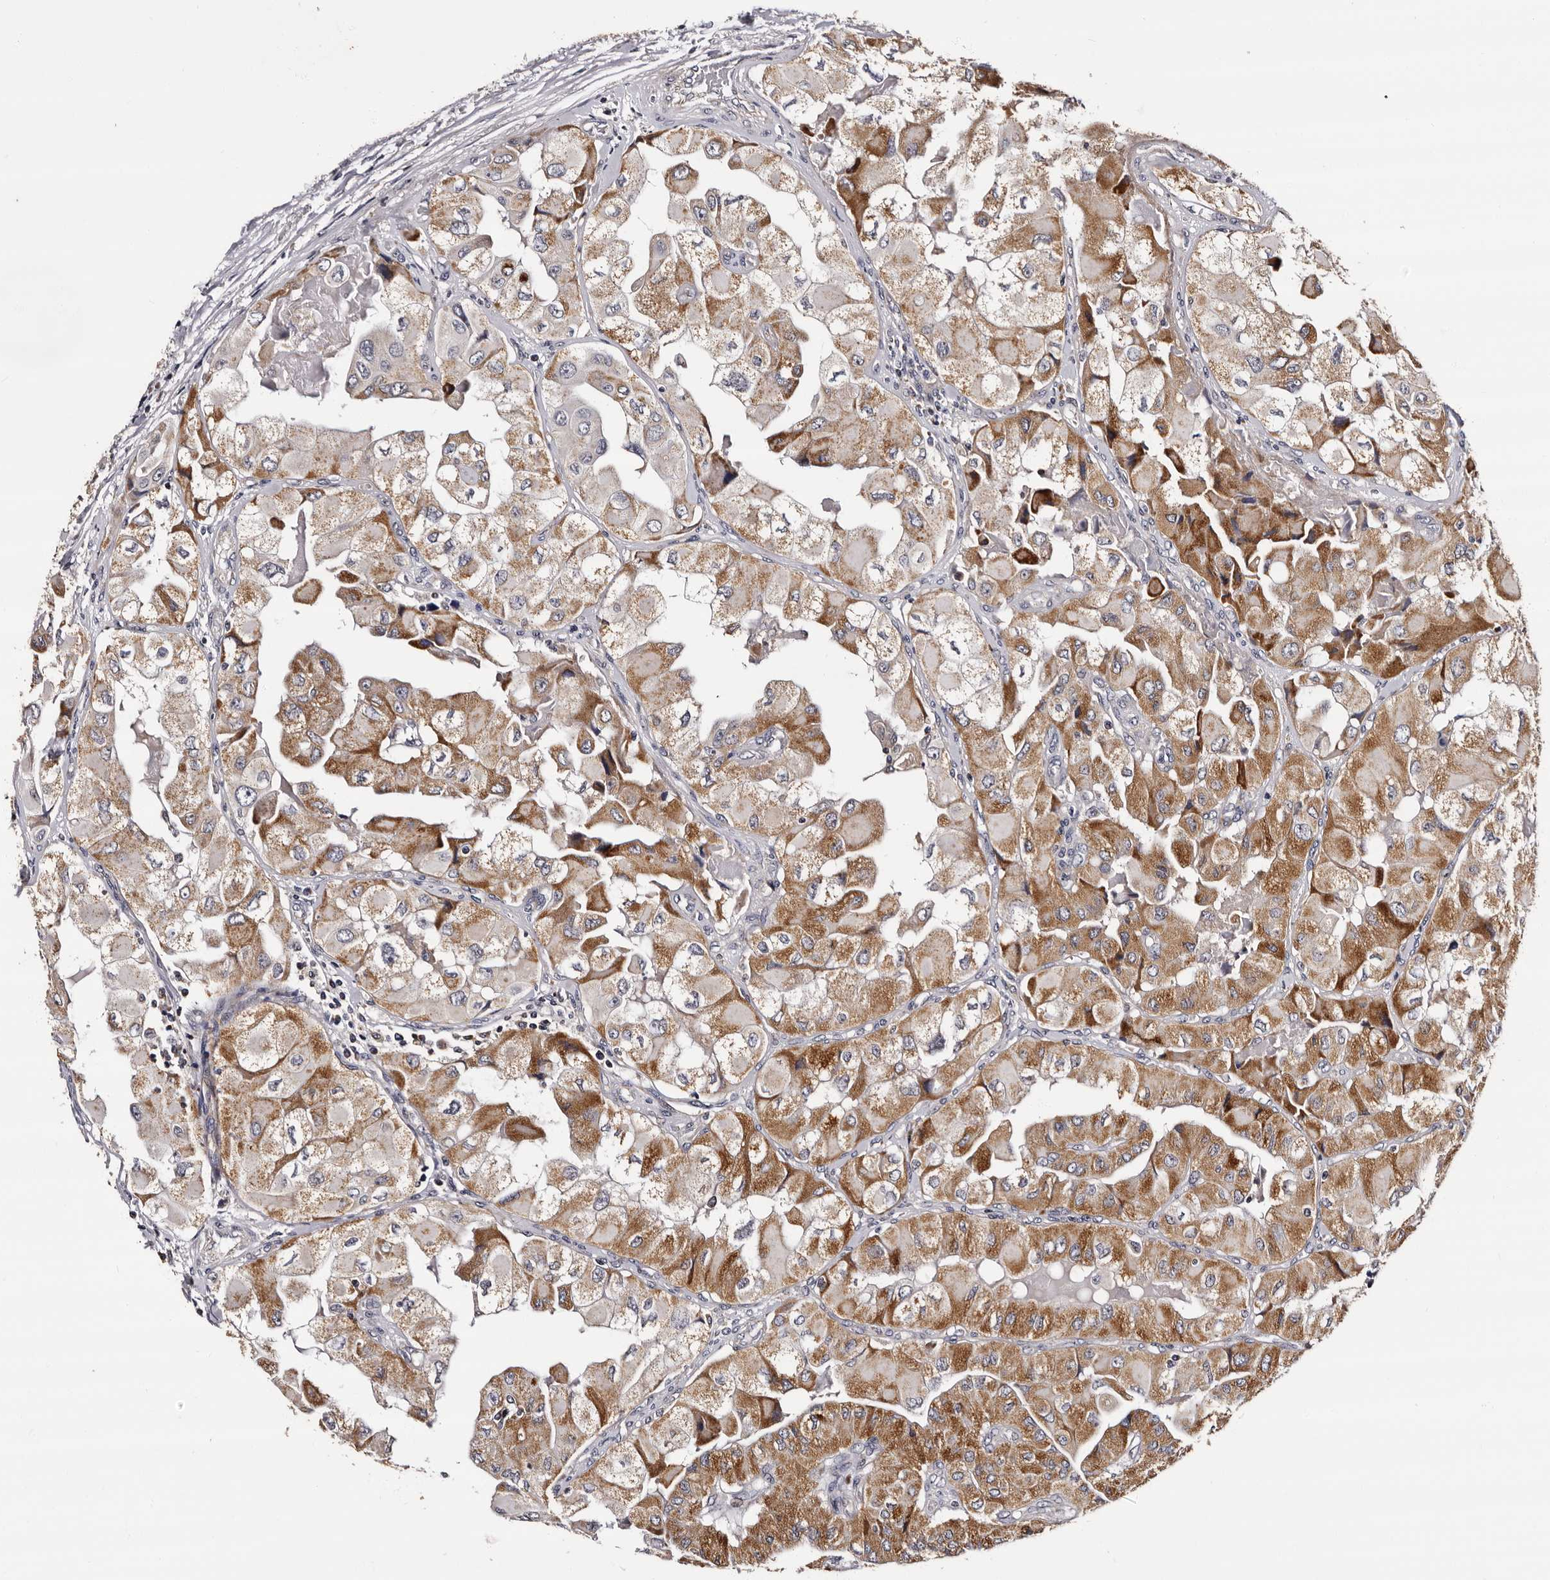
{"staining": {"intensity": "moderate", "quantity": ">75%", "location": "cytoplasmic/membranous"}, "tissue": "thyroid cancer", "cell_type": "Tumor cells", "image_type": "cancer", "snomed": [{"axis": "morphology", "description": "Papillary adenocarcinoma, NOS"}, {"axis": "topography", "description": "Thyroid gland"}], "caption": "A histopathology image showing moderate cytoplasmic/membranous positivity in about >75% of tumor cells in thyroid cancer, as visualized by brown immunohistochemical staining.", "gene": "TAF4B", "patient": {"sex": "female", "age": 59}}